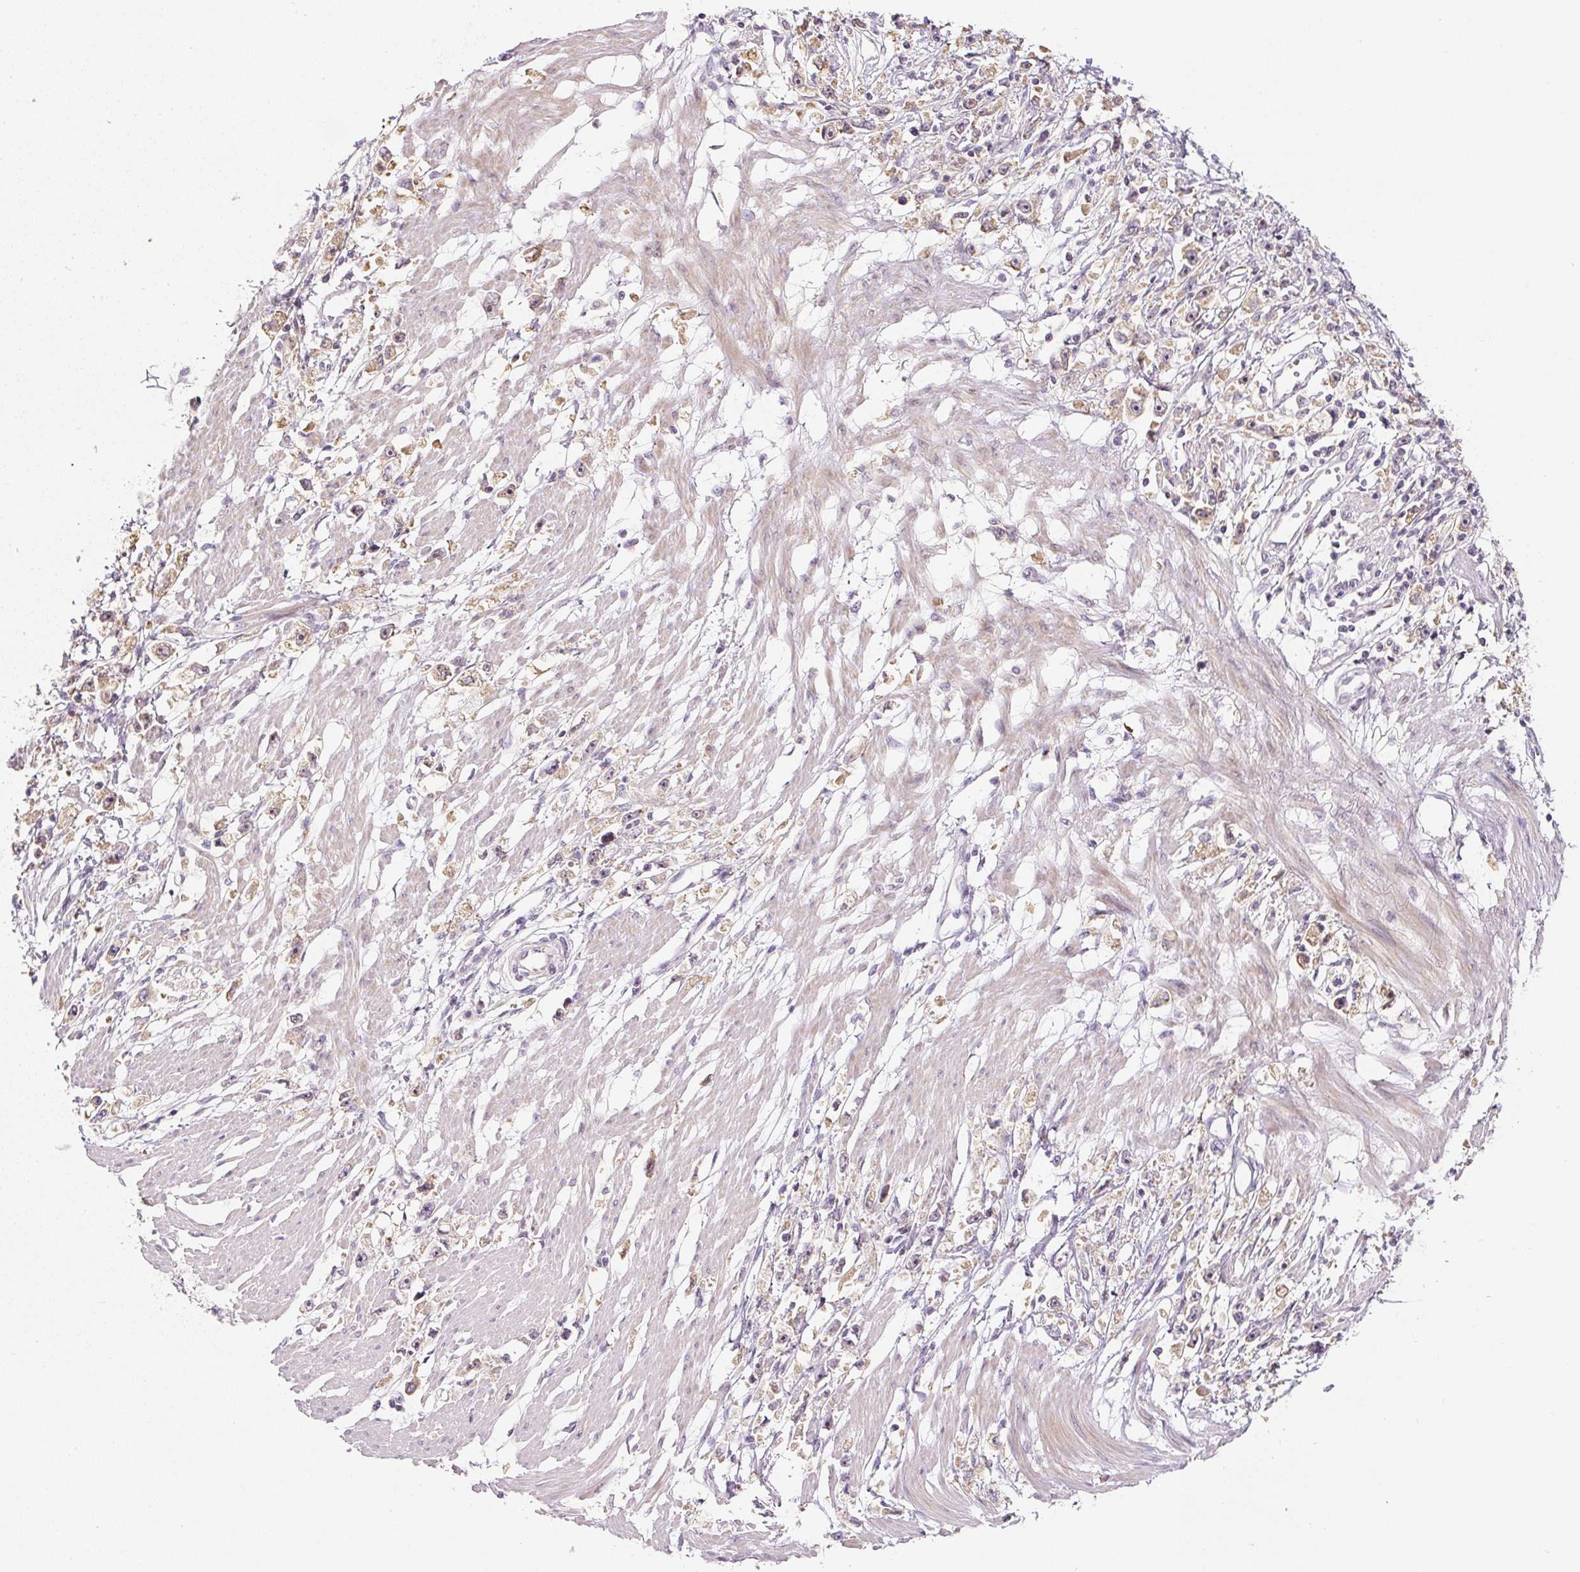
{"staining": {"intensity": "weak", "quantity": "25%-75%", "location": "cytoplasmic/membranous"}, "tissue": "stomach cancer", "cell_type": "Tumor cells", "image_type": "cancer", "snomed": [{"axis": "morphology", "description": "Adenocarcinoma, NOS"}, {"axis": "topography", "description": "Stomach"}], "caption": "Adenocarcinoma (stomach) was stained to show a protein in brown. There is low levels of weak cytoplasmic/membranous positivity in approximately 25%-75% of tumor cells.", "gene": "PWWP3B", "patient": {"sex": "female", "age": 59}}